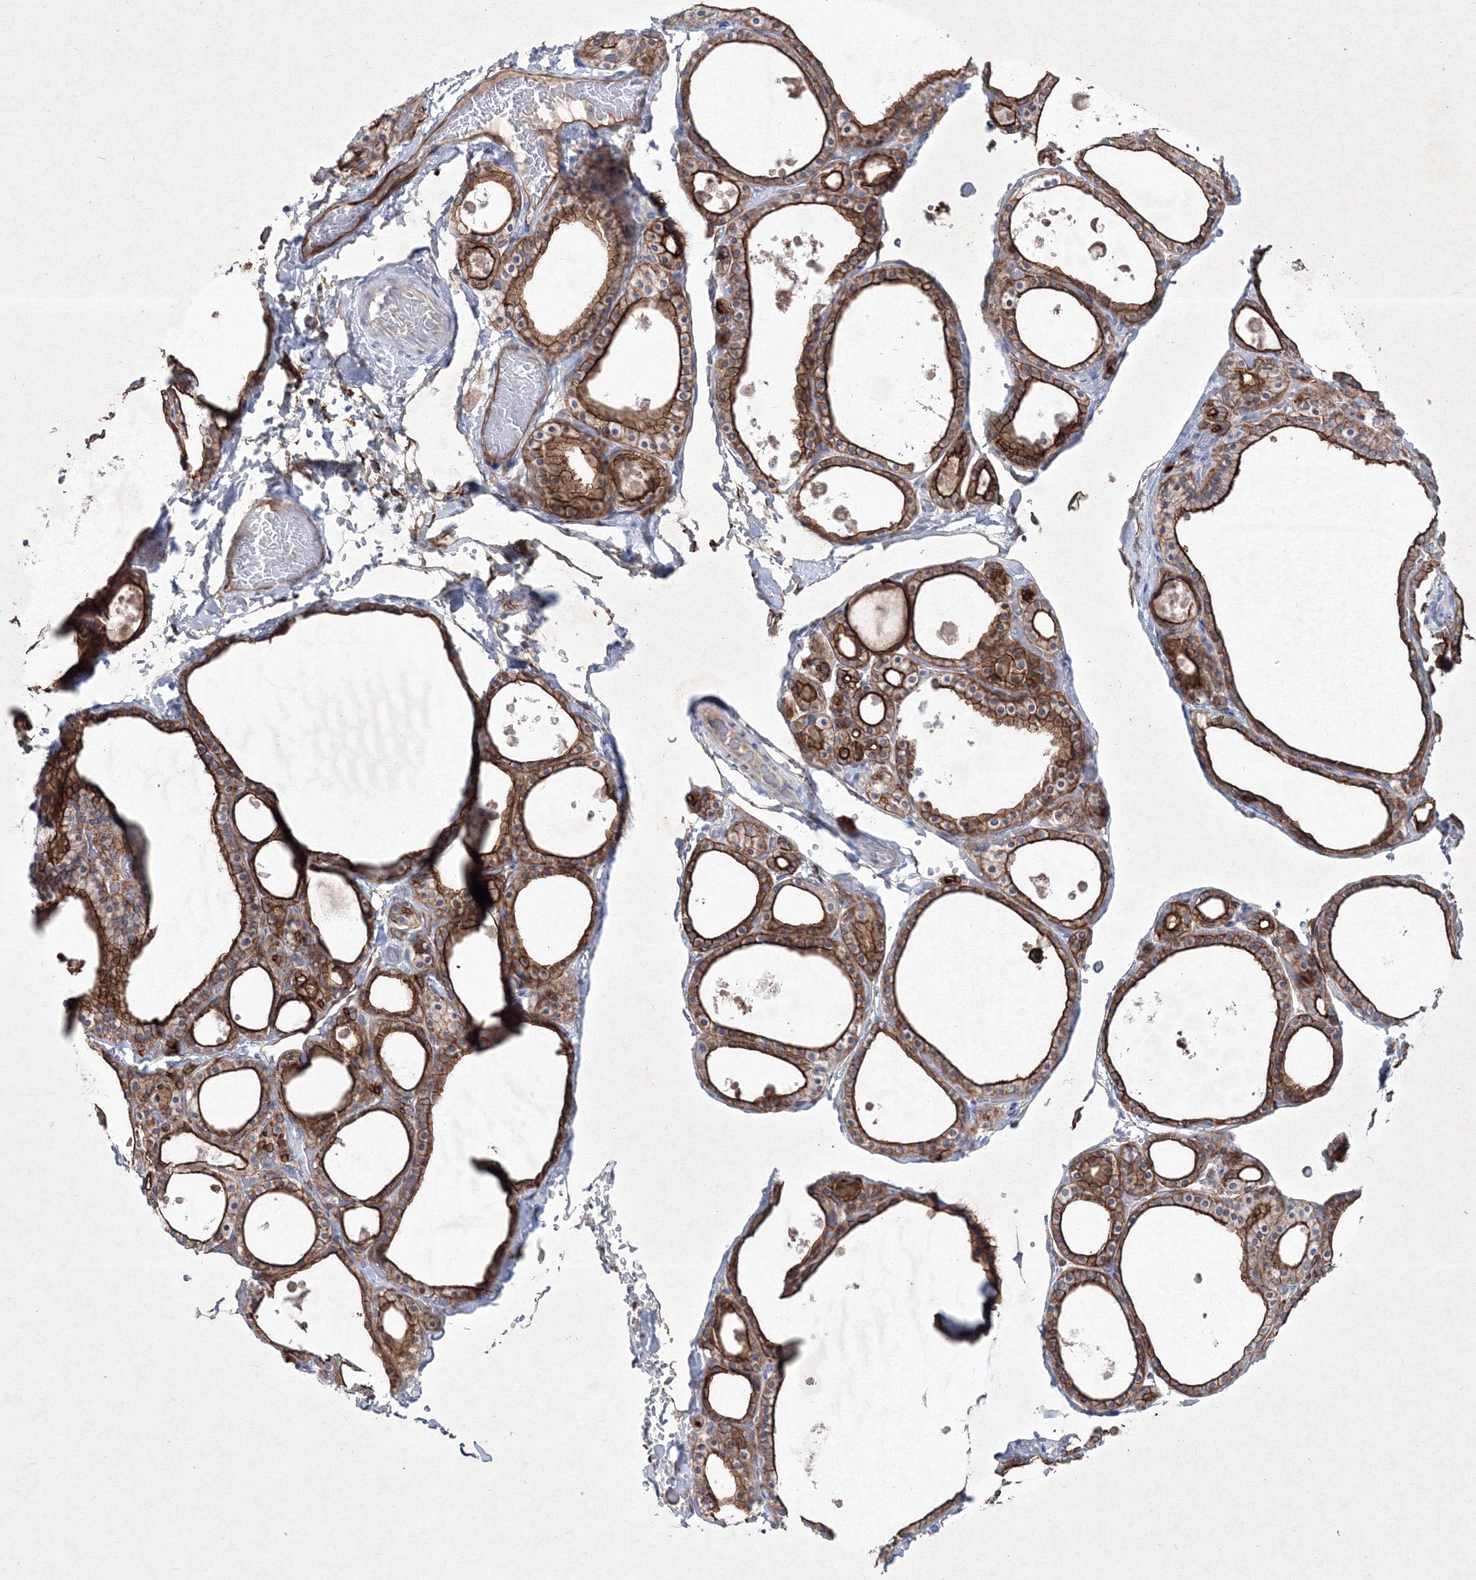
{"staining": {"intensity": "strong", "quantity": ">75%", "location": "cytoplasmic/membranous"}, "tissue": "thyroid gland", "cell_type": "Glandular cells", "image_type": "normal", "snomed": [{"axis": "morphology", "description": "Normal tissue, NOS"}, {"axis": "topography", "description": "Thyroid gland"}], "caption": "IHC (DAB (3,3'-diaminobenzidine)) staining of normal thyroid gland exhibits strong cytoplasmic/membranous protein positivity in approximately >75% of glandular cells. (IHC, brightfield microscopy, high magnification).", "gene": "TMEM139", "patient": {"sex": "male", "age": 56}}